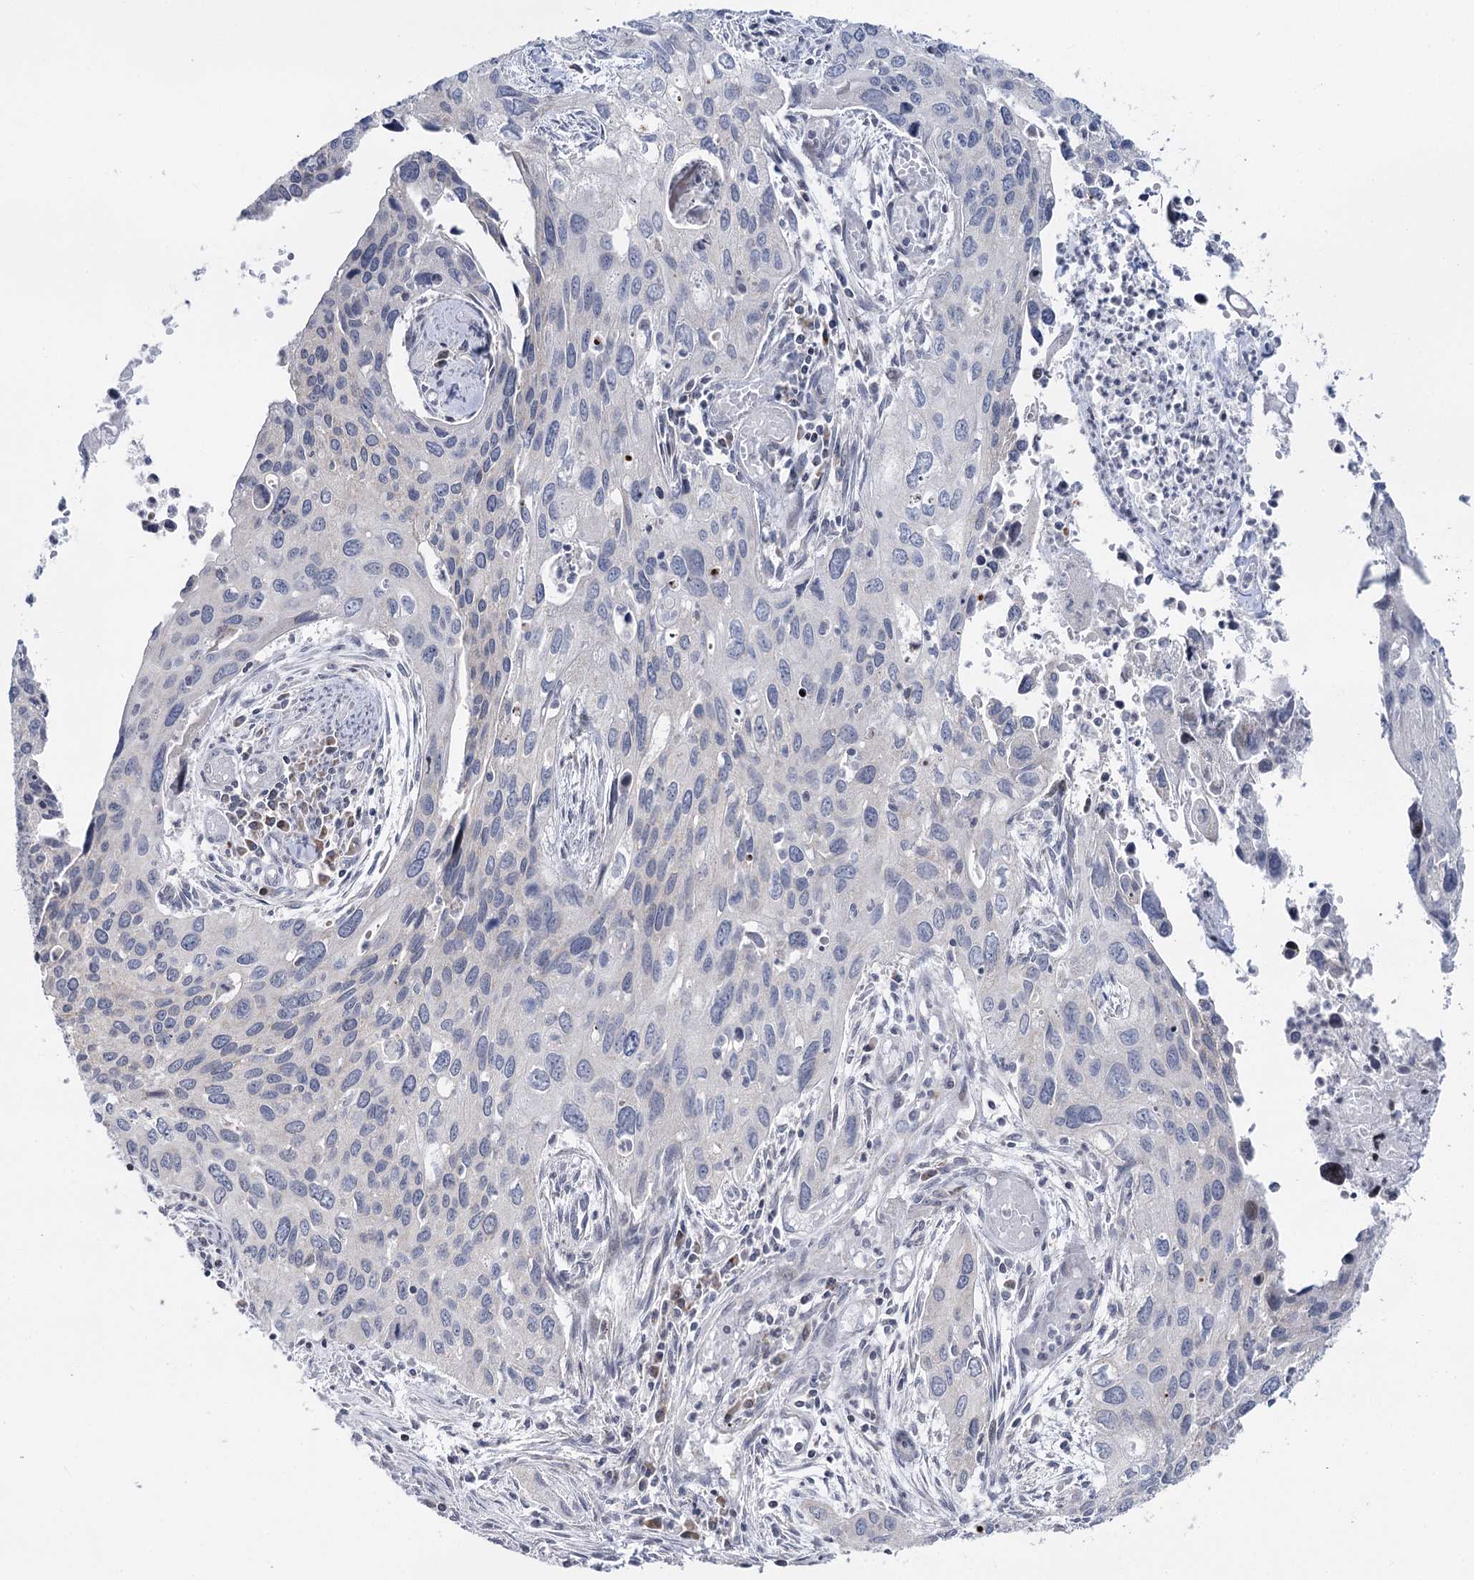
{"staining": {"intensity": "negative", "quantity": "none", "location": "none"}, "tissue": "cervical cancer", "cell_type": "Tumor cells", "image_type": "cancer", "snomed": [{"axis": "morphology", "description": "Squamous cell carcinoma, NOS"}, {"axis": "topography", "description": "Cervix"}], "caption": "This is an IHC micrograph of human cervical squamous cell carcinoma. There is no staining in tumor cells.", "gene": "PTGR1", "patient": {"sex": "female", "age": 55}}